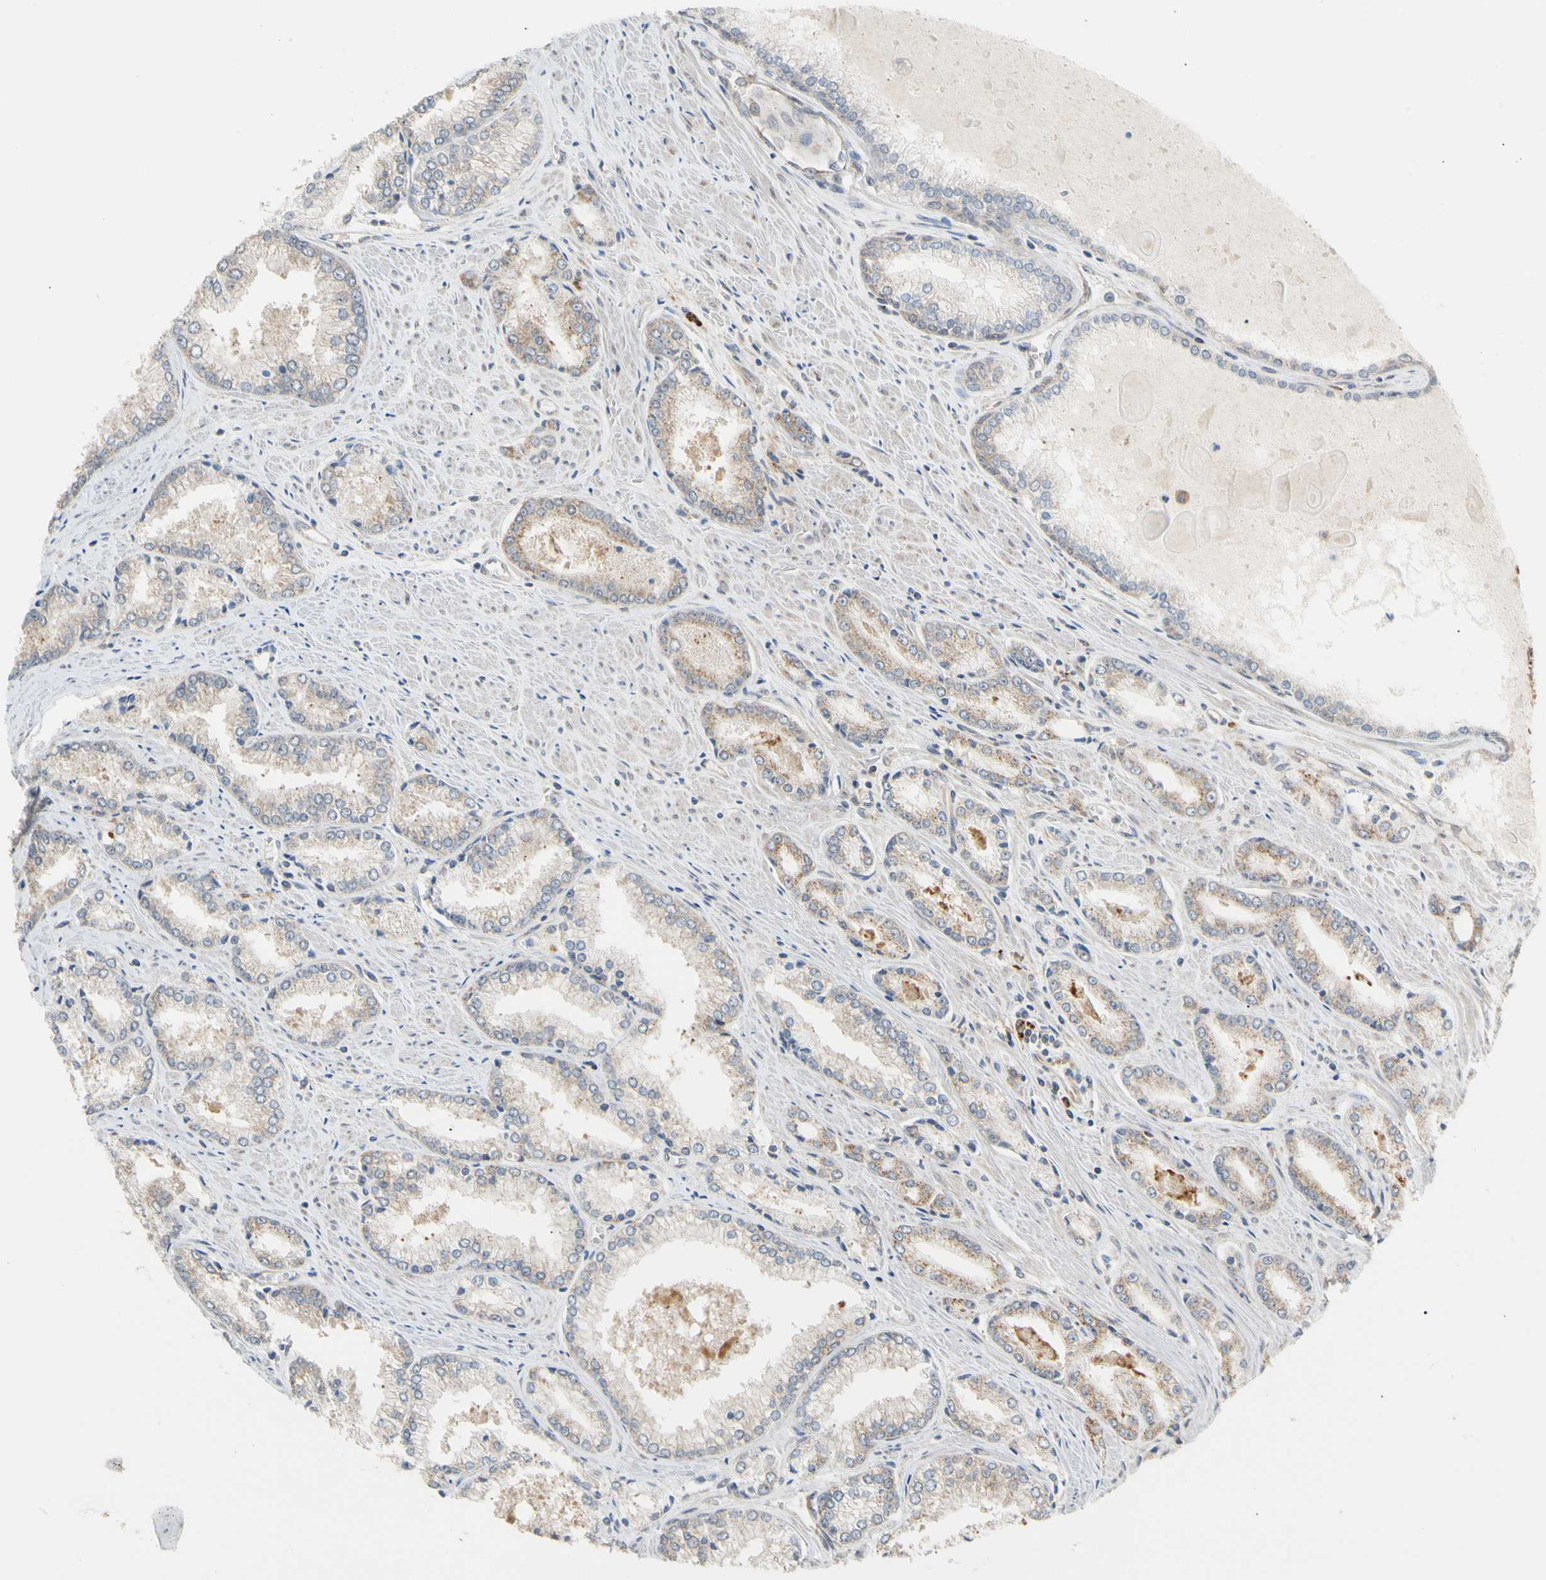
{"staining": {"intensity": "weak", "quantity": "25%-75%", "location": "cytoplasmic/membranous"}, "tissue": "prostate cancer", "cell_type": "Tumor cells", "image_type": "cancer", "snomed": [{"axis": "morphology", "description": "Adenocarcinoma, Low grade"}, {"axis": "topography", "description": "Prostate"}], "caption": "Weak cytoplasmic/membranous staining for a protein is present in approximately 25%-75% of tumor cells of prostate cancer (adenocarcinoma (low-grade)) using IHC.", "gene": "ANKHD1", "patient": {"sex": "male", "age": 64}}